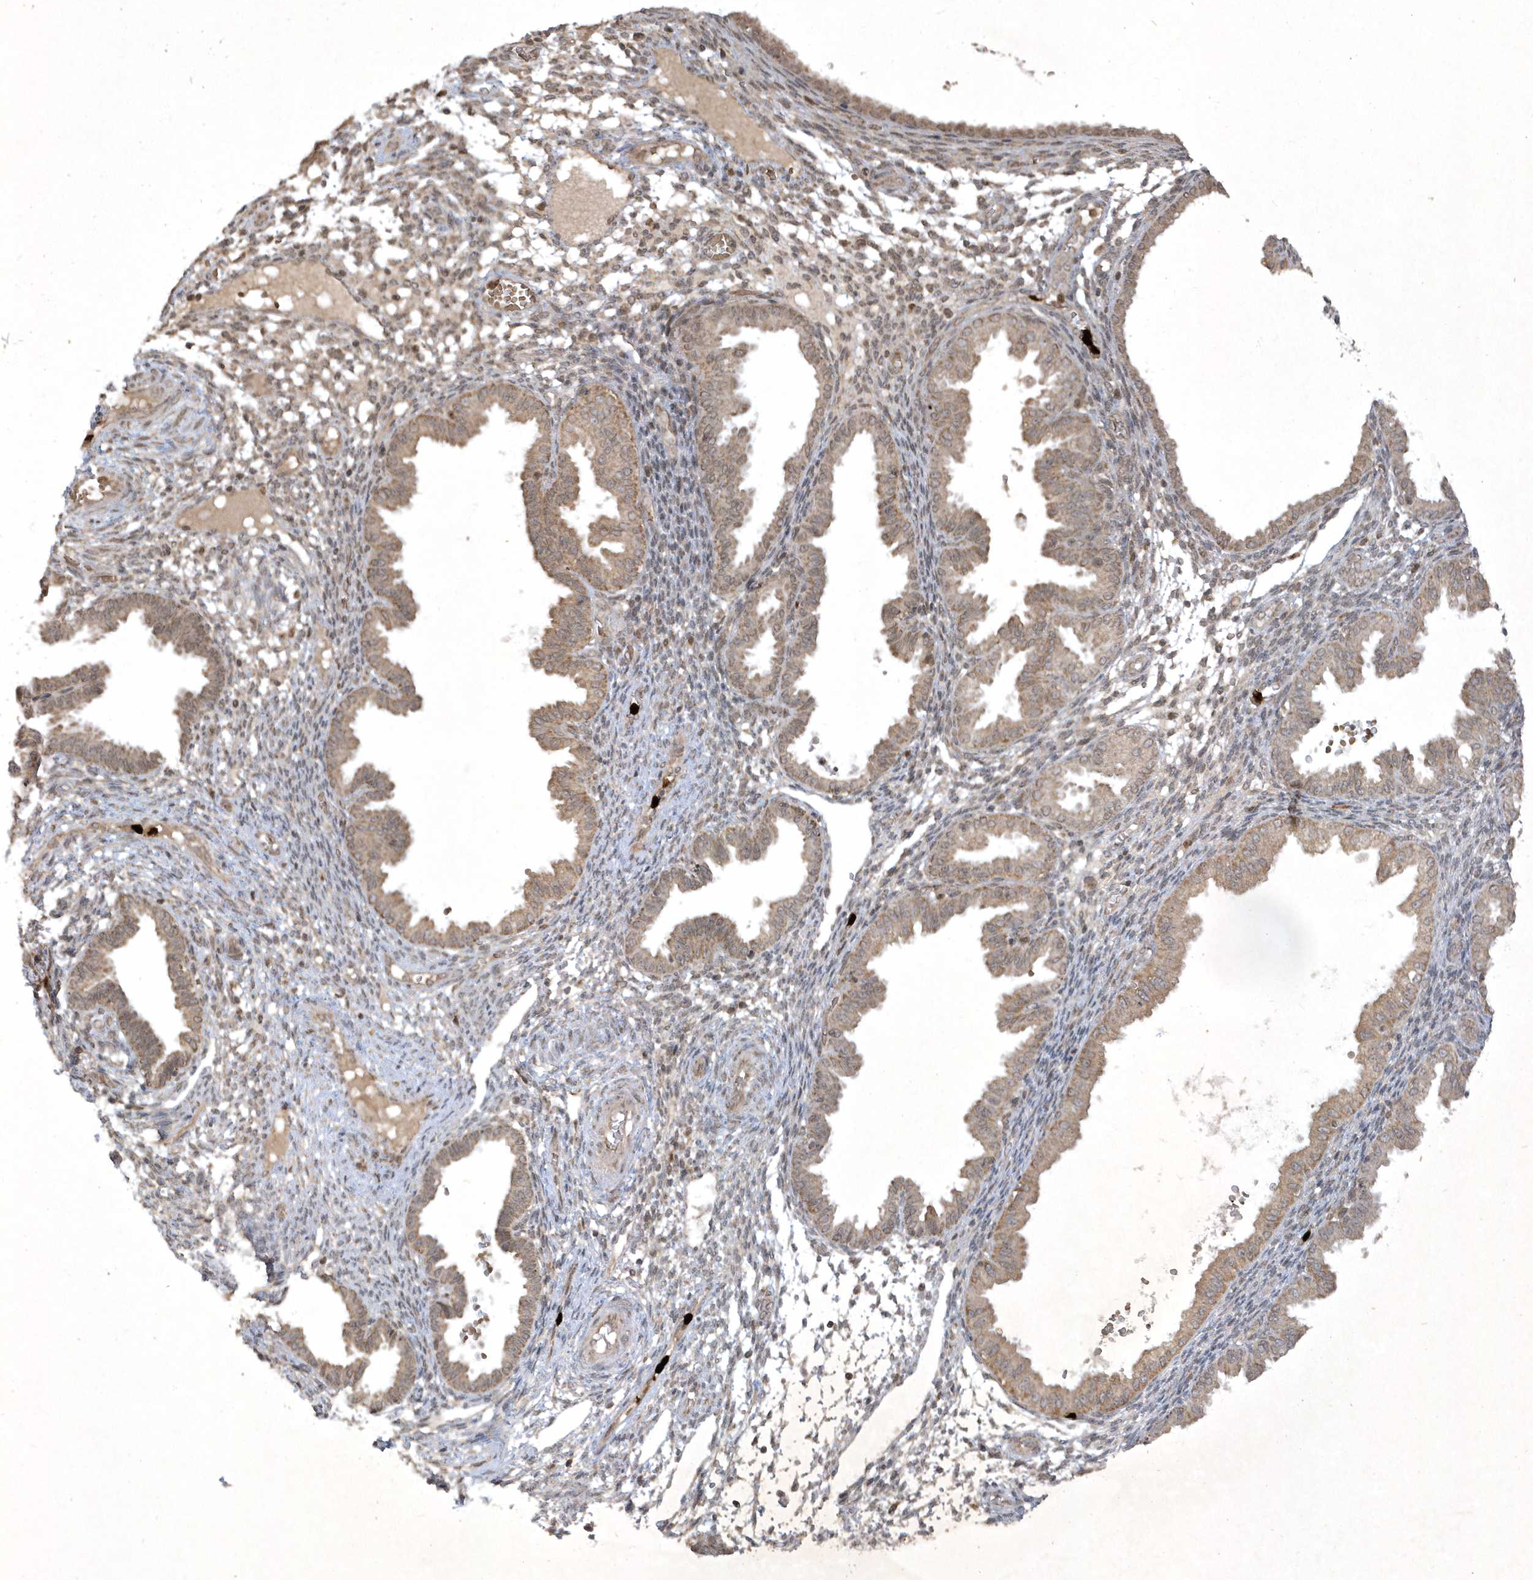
{"staining": {"intensity": "negative", "quantity": "none", "location": "none"}, "tissue": "endometrium", "cell_type": "Cells in endometrial stroma", "image_type": "normal", "snomed": [{"axis": "morphology", "description": "Normal tissue, NOS"}, {"axis": "topography", "description": "Endometrium"}], "caption": "Cells in endometrial stroma show no significant staining in unremarkable endometrium. (Brightfield microscopy of DAB immunohistochemistry (IHC) at high magnification).", "gene": "ZNF213", "patient": {"sex": "female", "age": 33}}